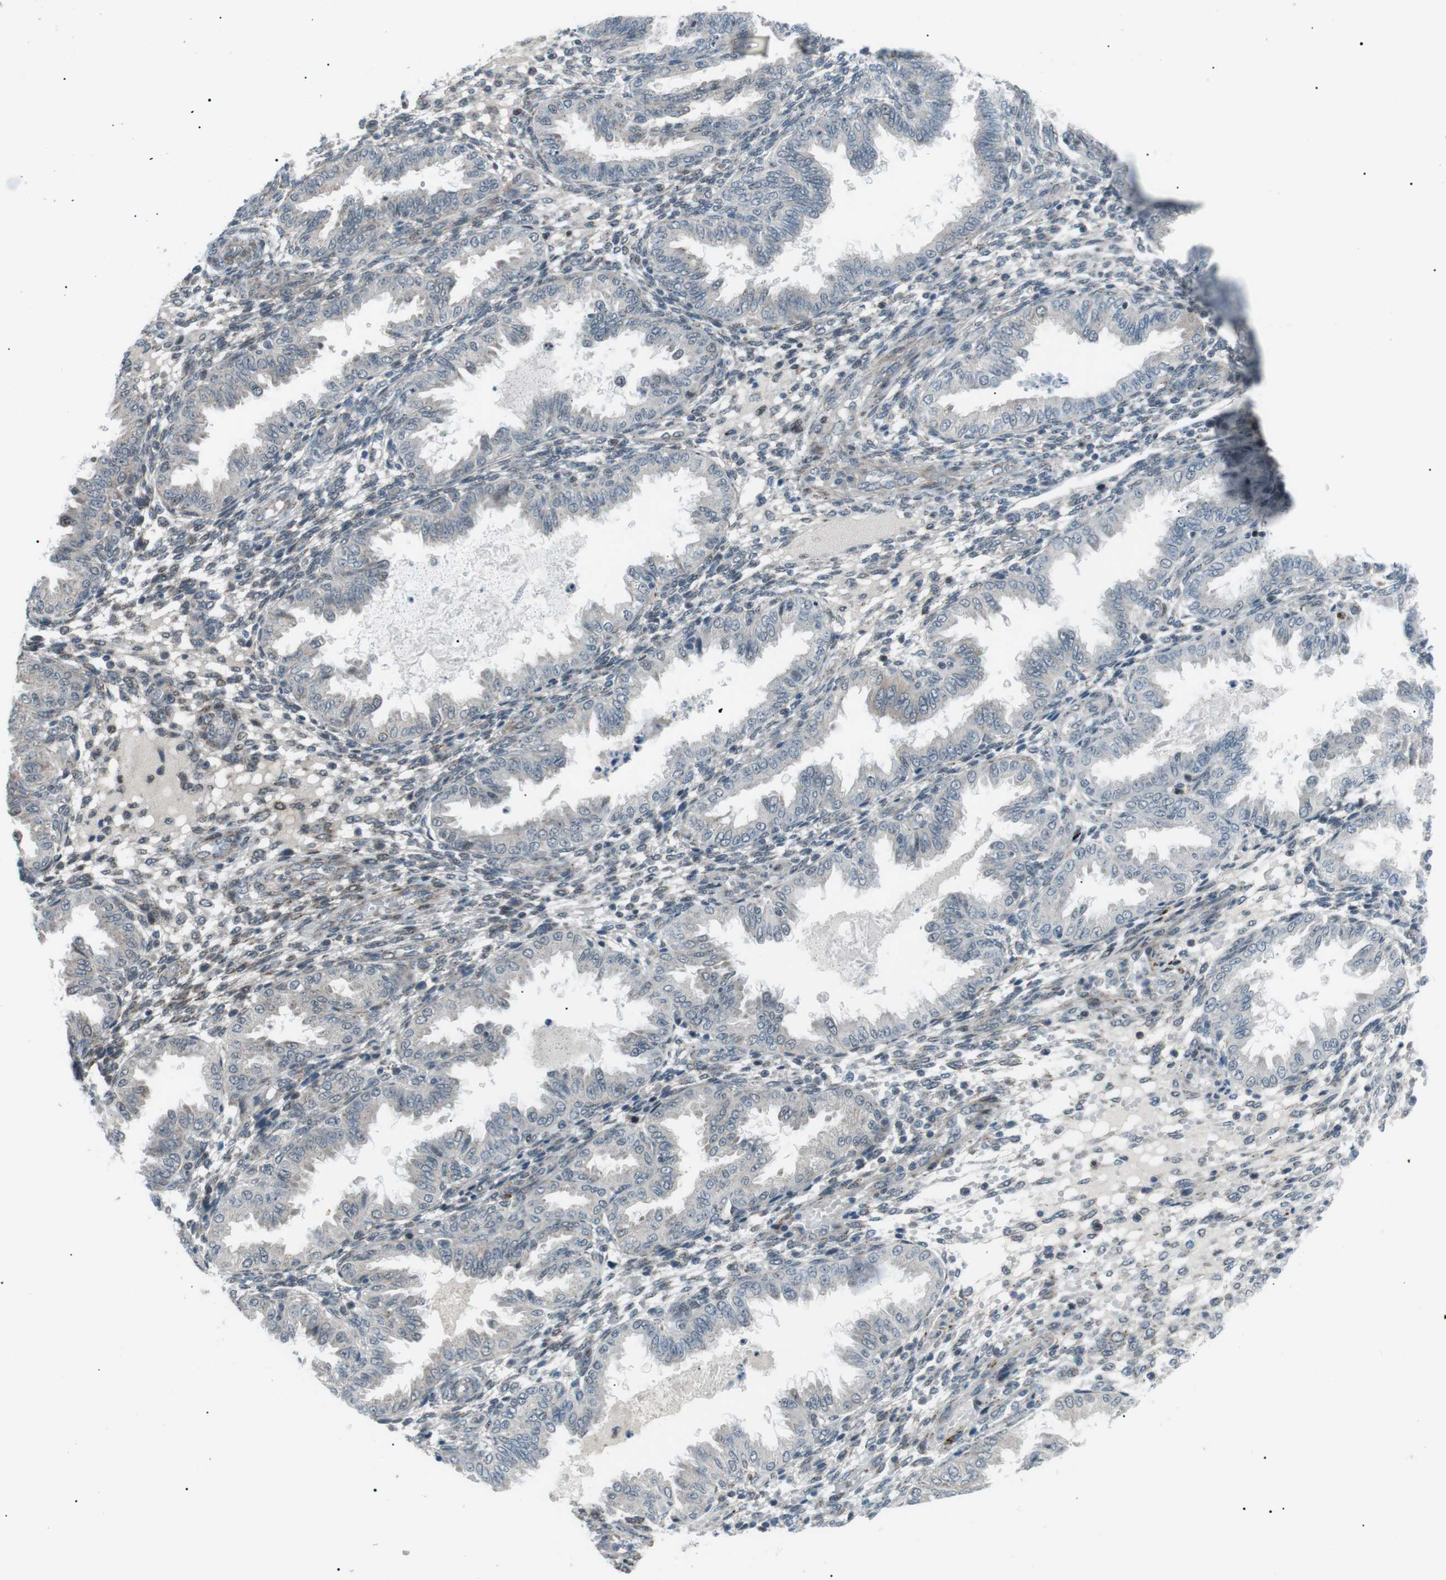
{"staining": {"intensity": "weak", "quantity": "<25%", "location": "cytoplasmic/membranous"}, "tissue": "endometrium", "cell_type": "Cells in endometrial stroma", "image_type": "normal", "snomed": [{"axis": "morphology", "description": "Normal tissue, NOS"}, {"axis": "topography", "description": "Endometrium"}], "caption": "This is a histopathology image of immunohistochemistry staining of benign endometrium, which shows no staining in cells in endometrial stroma. (DAB (3,3'-diaminobenzidine) immunohistochemistry (IHC) with hematoxylin counter stain).", "gene": "ARID5B", "patient": {"sex": "female", "age": 33}}